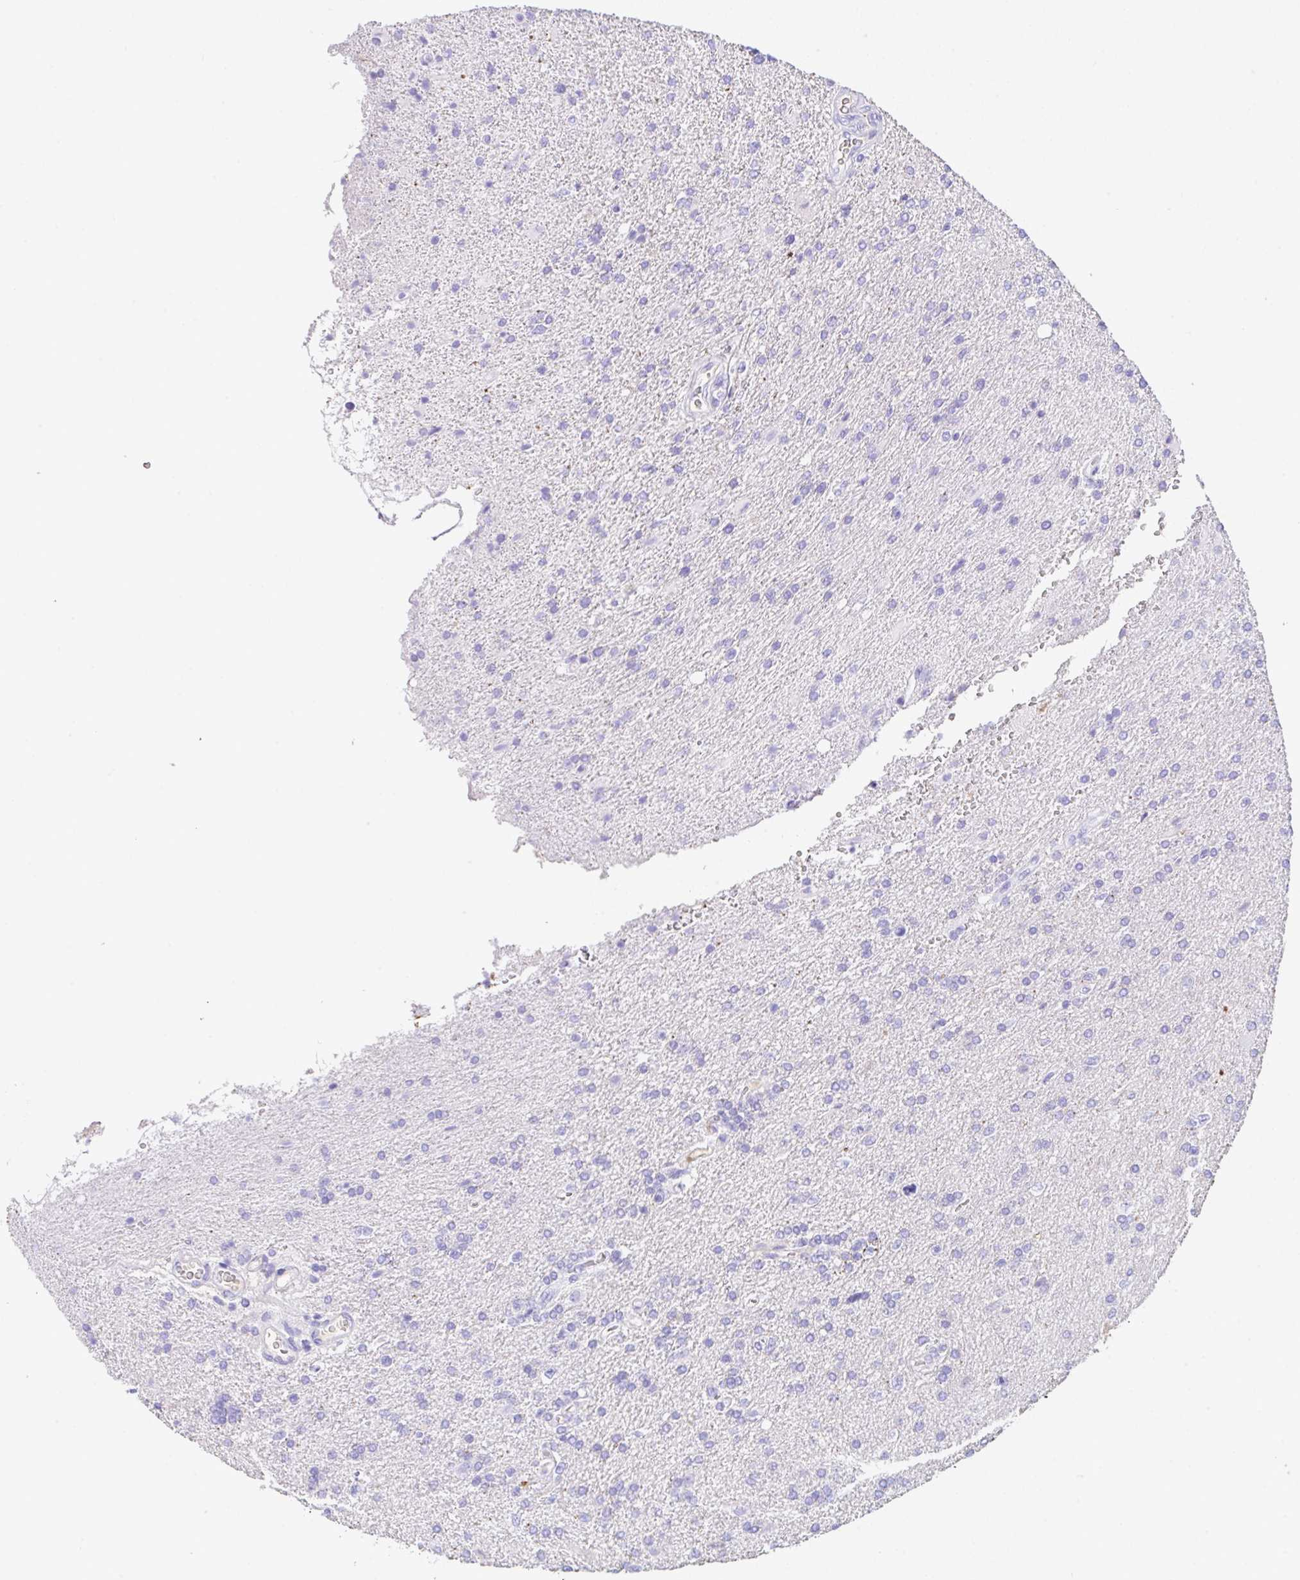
{"staining": {"intensity": "negative", "quantity": "none", "location": "none"}, "tissue": "glioma", "cell_type": "Tumor cells", "image_type": "cancer", "snomed": [{"axis": "morphology", "description": "Glioma, malignant, High grade"}, {"axis": "topography", "description": "Brain"}], "caption": "Immunohistochemistry (IHC) of malignant high-grade glioma demonstrates no staining in tumor cells. (Brightfield microscopy of DAB (3,3'-diaminobenzidine) immunohistochemistry (IHC) at high magnification).", "gene": "HOXC12", "patient": {"sex": "male", "age": 56}}